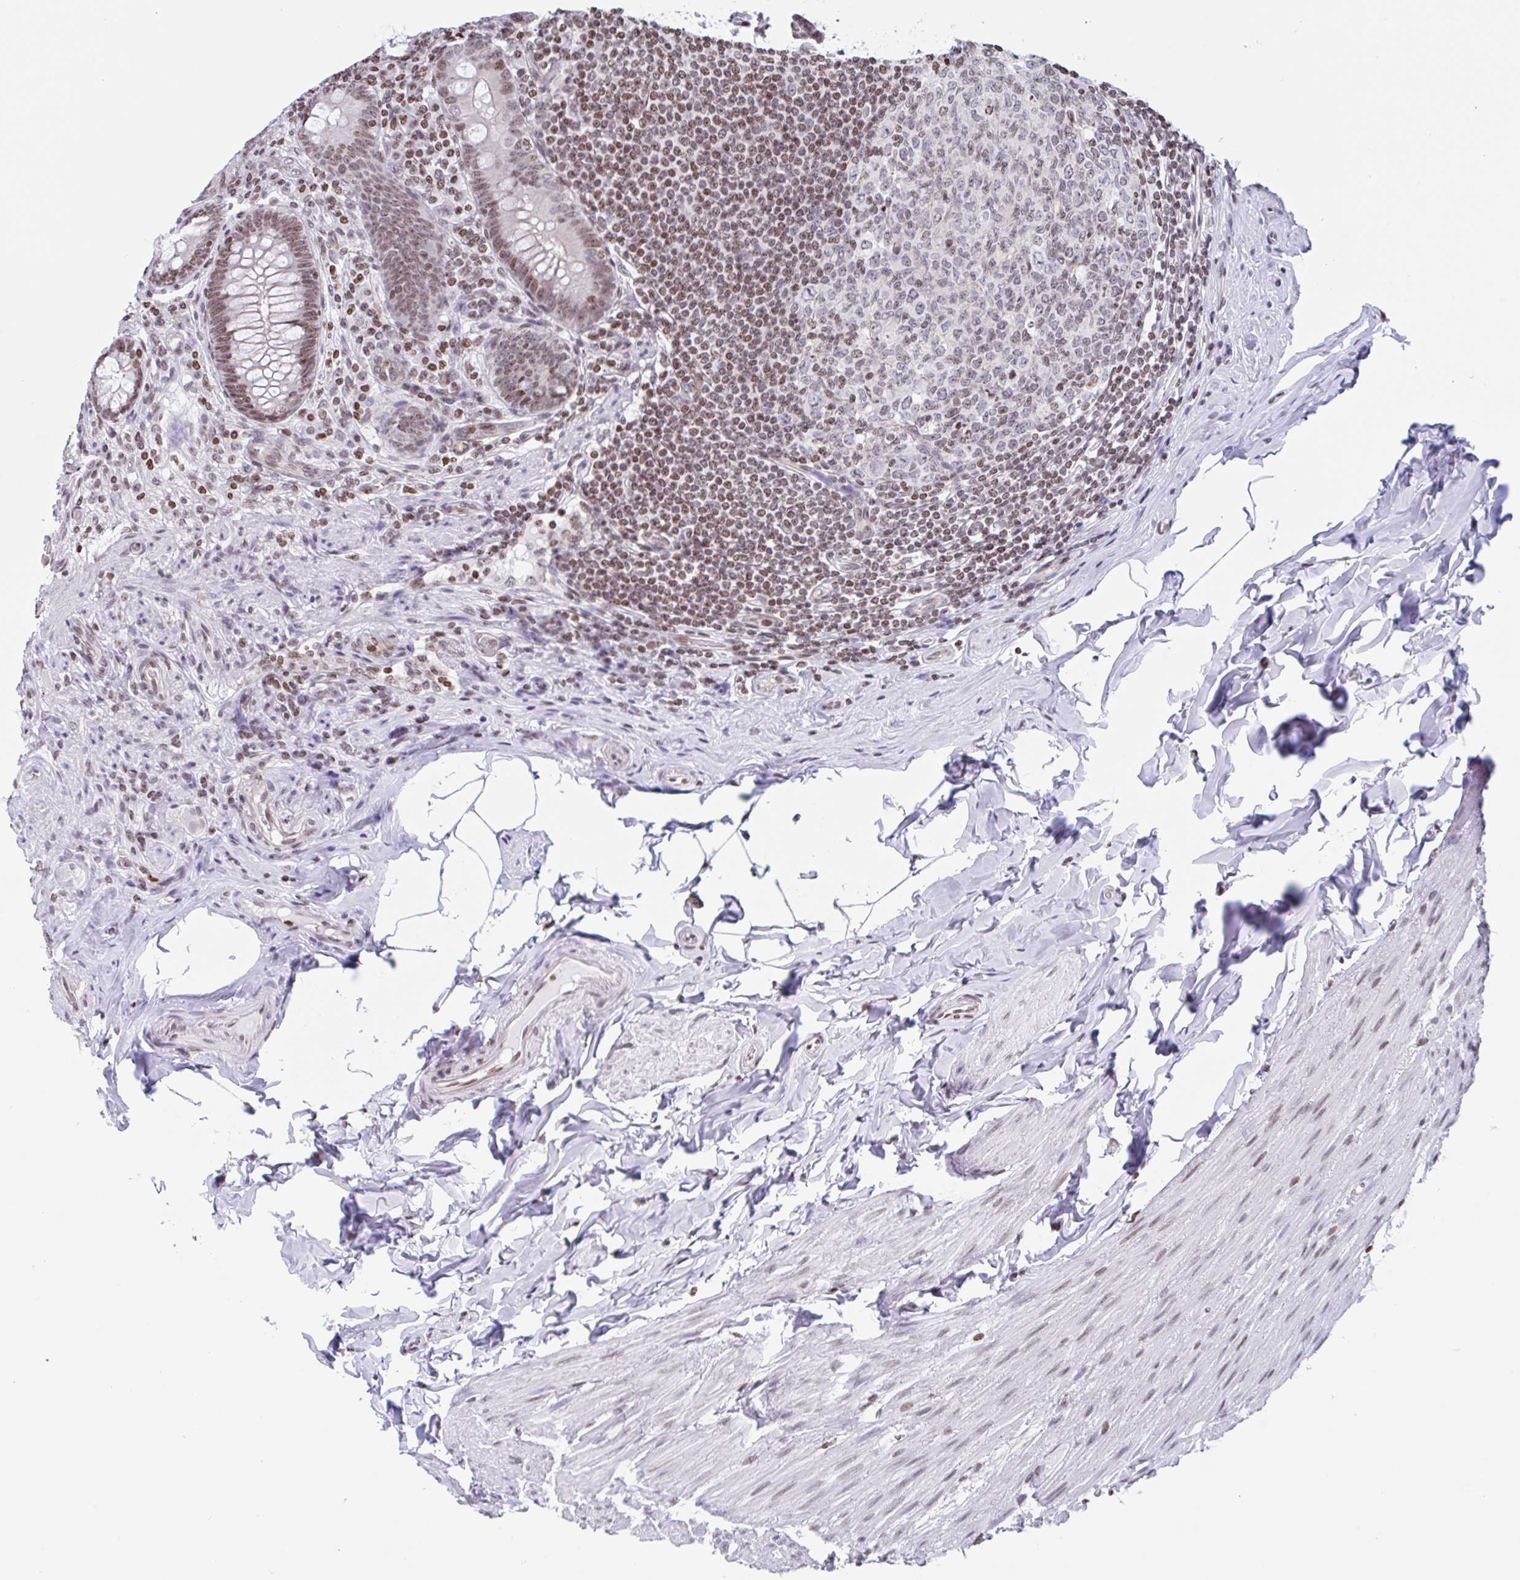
{"staining": {"intensity": "moderate", "quantity": ">75%", "location": "nuclear"}, "tissue": "appendix", "cell_type": "Glandular cells", "image_type": "normal", "snomed": [{"axis": "morphology", "description": "Normal tissue, NOS"}, {"axis": "topography", "description": "Appendix"}], "caption": "Protein expression analysis of benign appendix displays moderate nuclear expression in about >75% of glandular cells. The staining was performed using DAB (3,3'-diaminobenzidine), with brown indicating positive protein expression. Nuclei are stained blue with hematoxylin.", "gene": "NOL6", "patient": {"sex": "male", "age": 71}}